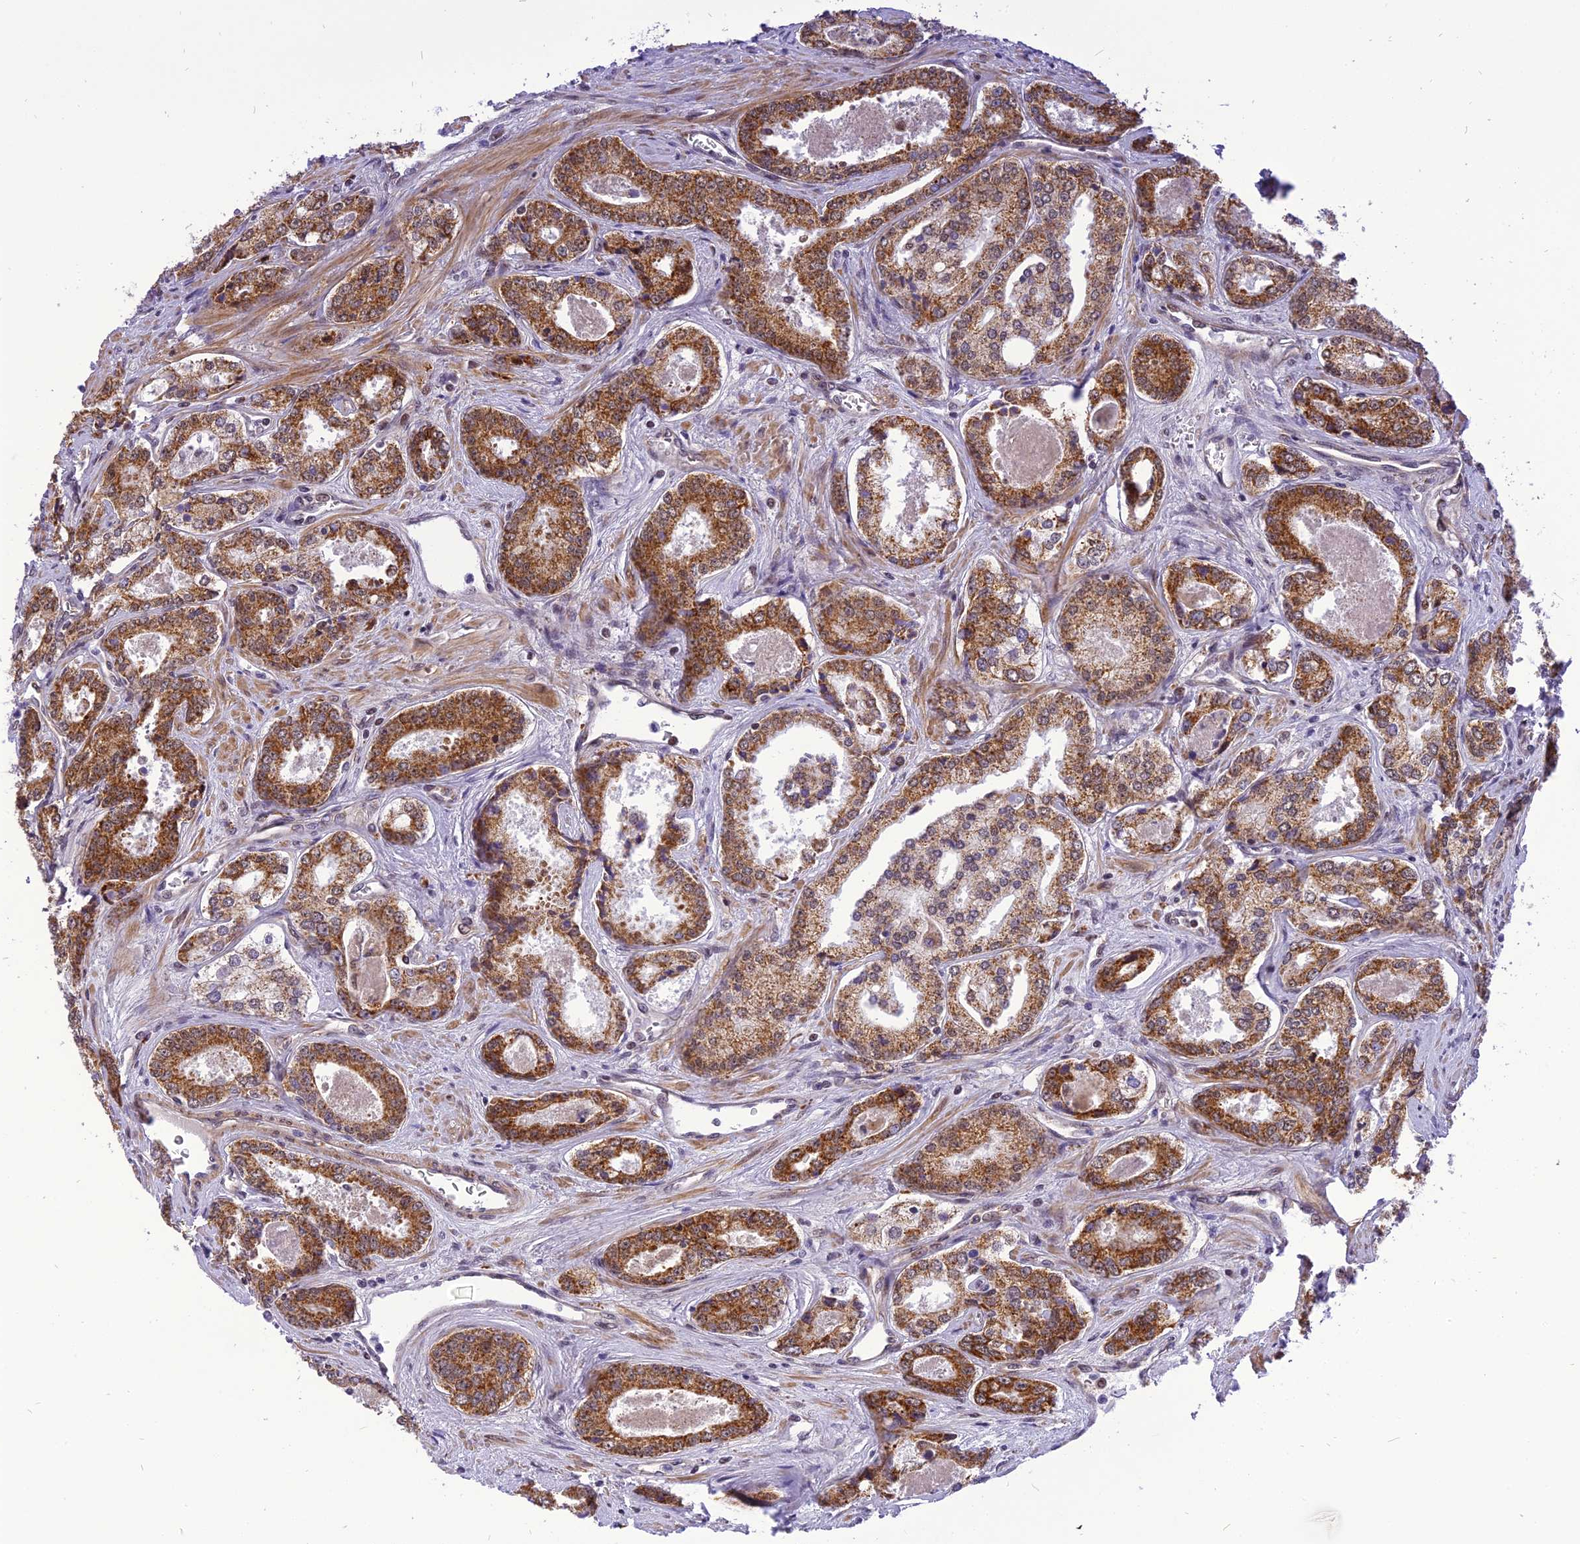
{"staining": {"intensity": "strong", "quantity": ">75%", "location": "cytoplasmic/membranous"}, "tissue": "prostate cancer", "cell_type": "Tumor cells", "image_type": "cancer", "snomed": [{"axis": "morphology", "description": "Adenocarcinoma, Low grade"}, {"axis": "topography", "description": "Prostate"}], "caption": "Tumor cells exhibit strong cytoplasmic/membranous staining in approximately >75% of cells in adenocarcinoma (low-grade) (prostate).", "gene": "CMC1", "patient": {"sex": "male", "age": 68}}